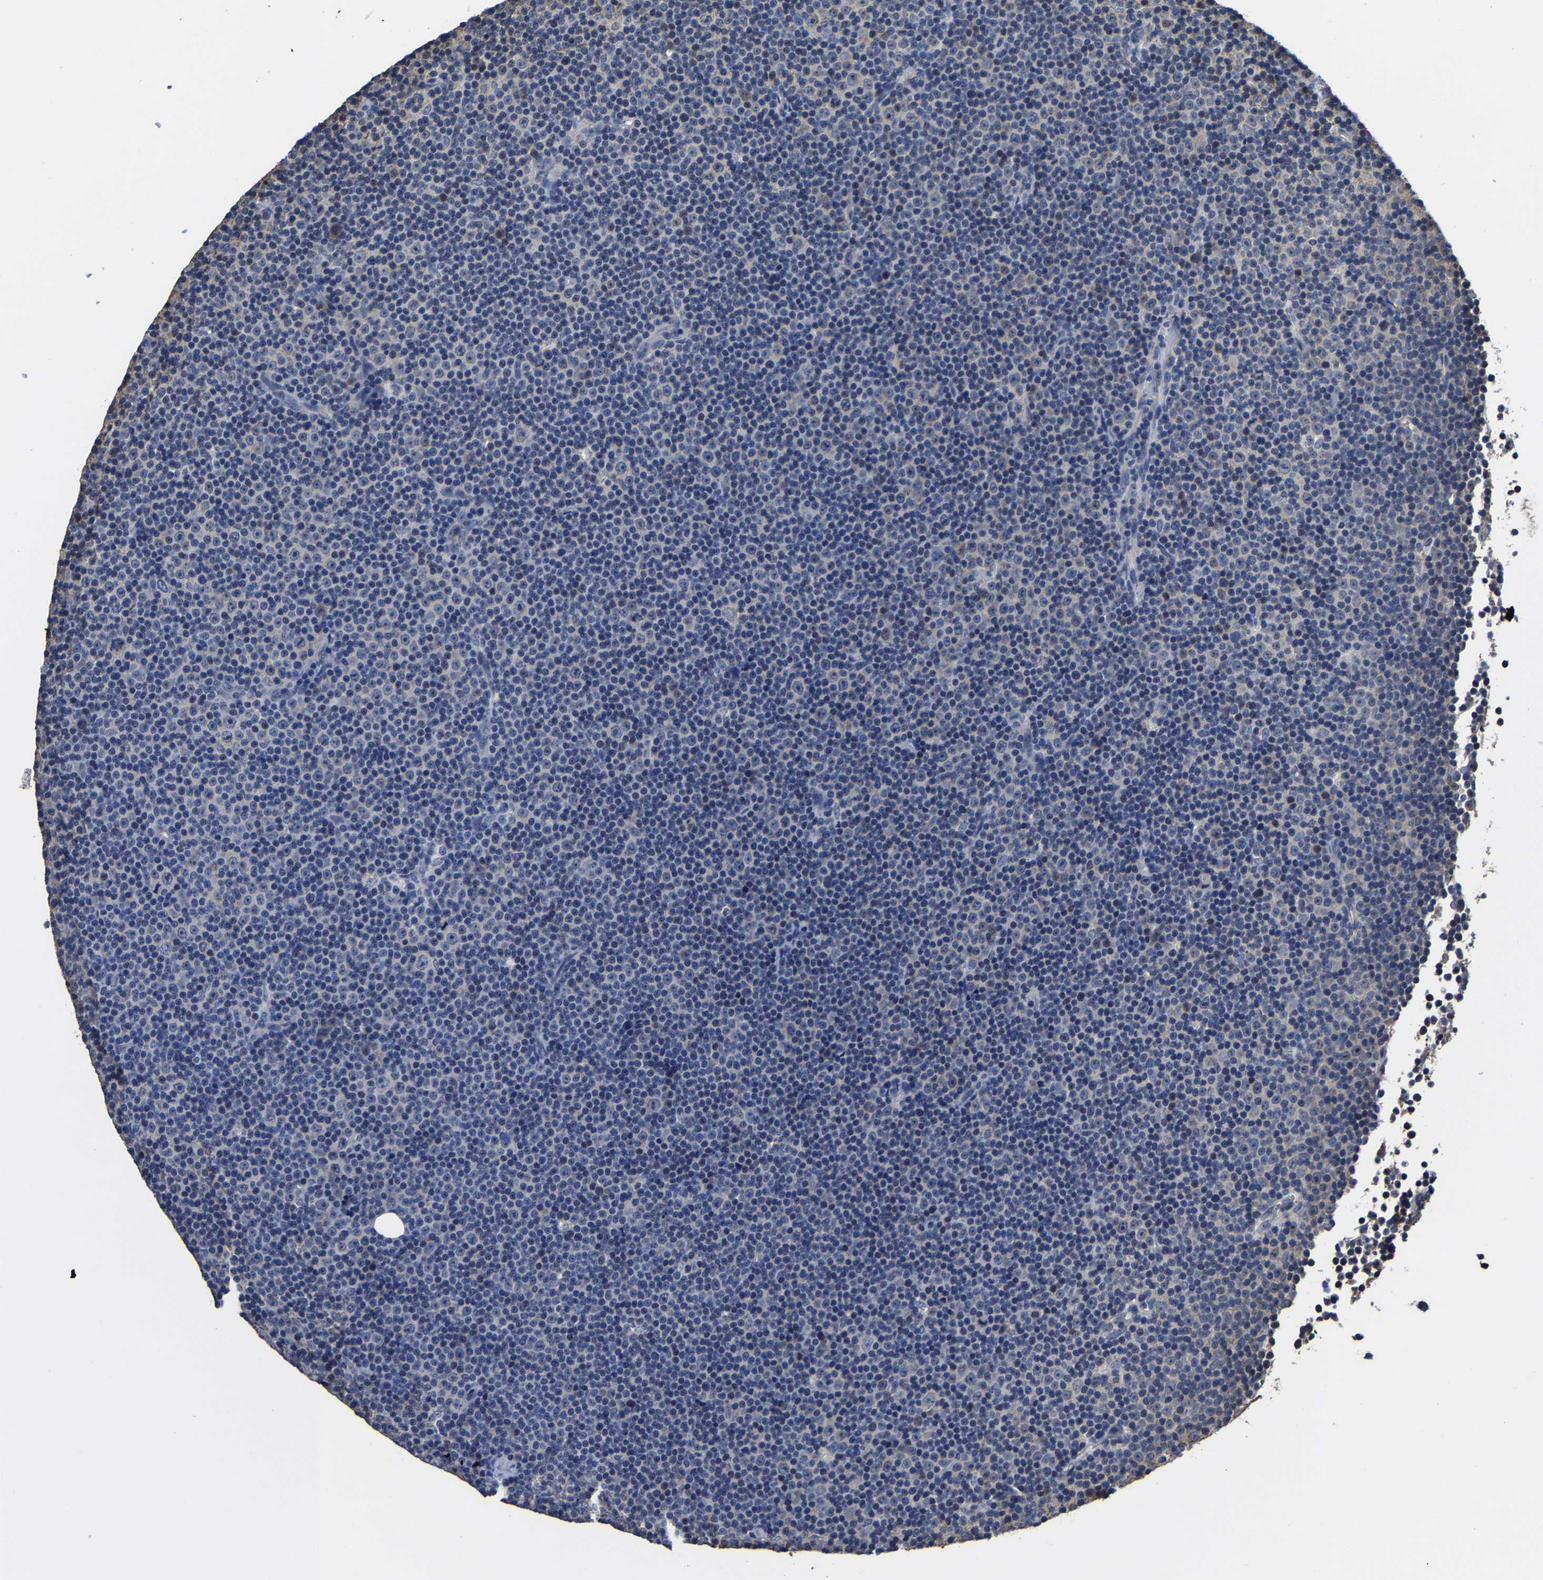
{"staining": {"intensity": "negative", "quantity": "none", "location": "none"}, "tissue": "lymphoma", "cell_type": "Tumor cells", "image_type": "cancer", "snomed": [{"axis": "morphology", "description": "Malignant lymphoma, non-Hodgkin's type, Low grade"}, {"axis": "topography", "description": "Lymph node"}], "caption": "Immunohistochemistry micrograph of neoplastic tissue: human low-grade malignant lymphoma, non-Hodgkin's type stained with DAB (3,3'-diaminobenzidine) exhibits no significant protein staining in tumor cells.", "gene": "ZCCHC7", "patient": {"sex": "female", "age": 67}}